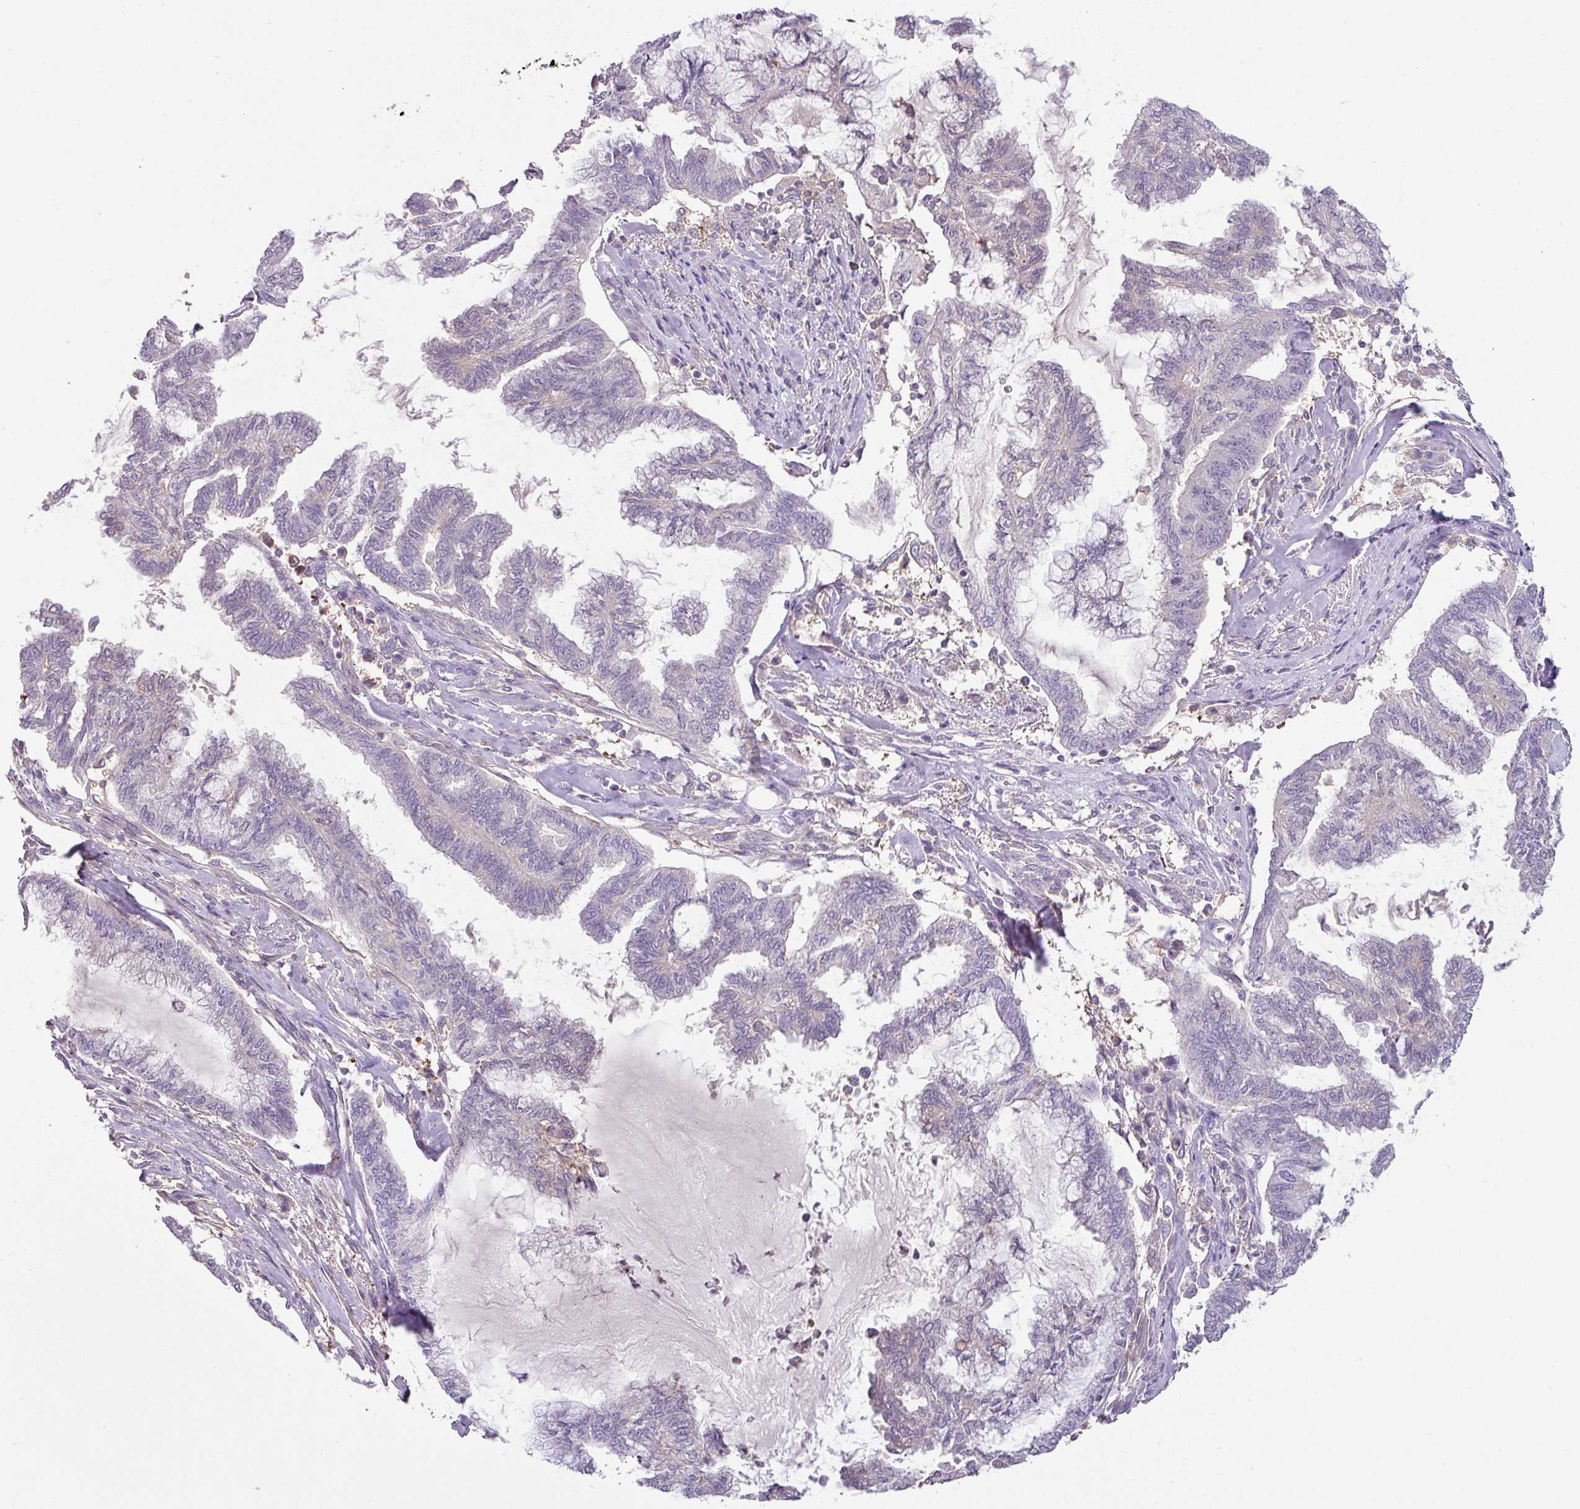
{"staining": {"intensity": "negative", "quantity": "none", "location": "none"}, "tissue": "endometrial cancer", "cell_type": "Tumor cells", "image_type": "cancer", "snomed": [{"axis": "morphology", "description": "Adenocarcinoma, NOS"}, {"axis": "topography", "description": "Endometrium"}], "caption": "Human endometrial cancer stained for a protein using IHC shows no positivity in tumor cells.", "gene": "HOXC13", "patient": {"sex": "female", "age": 86}}